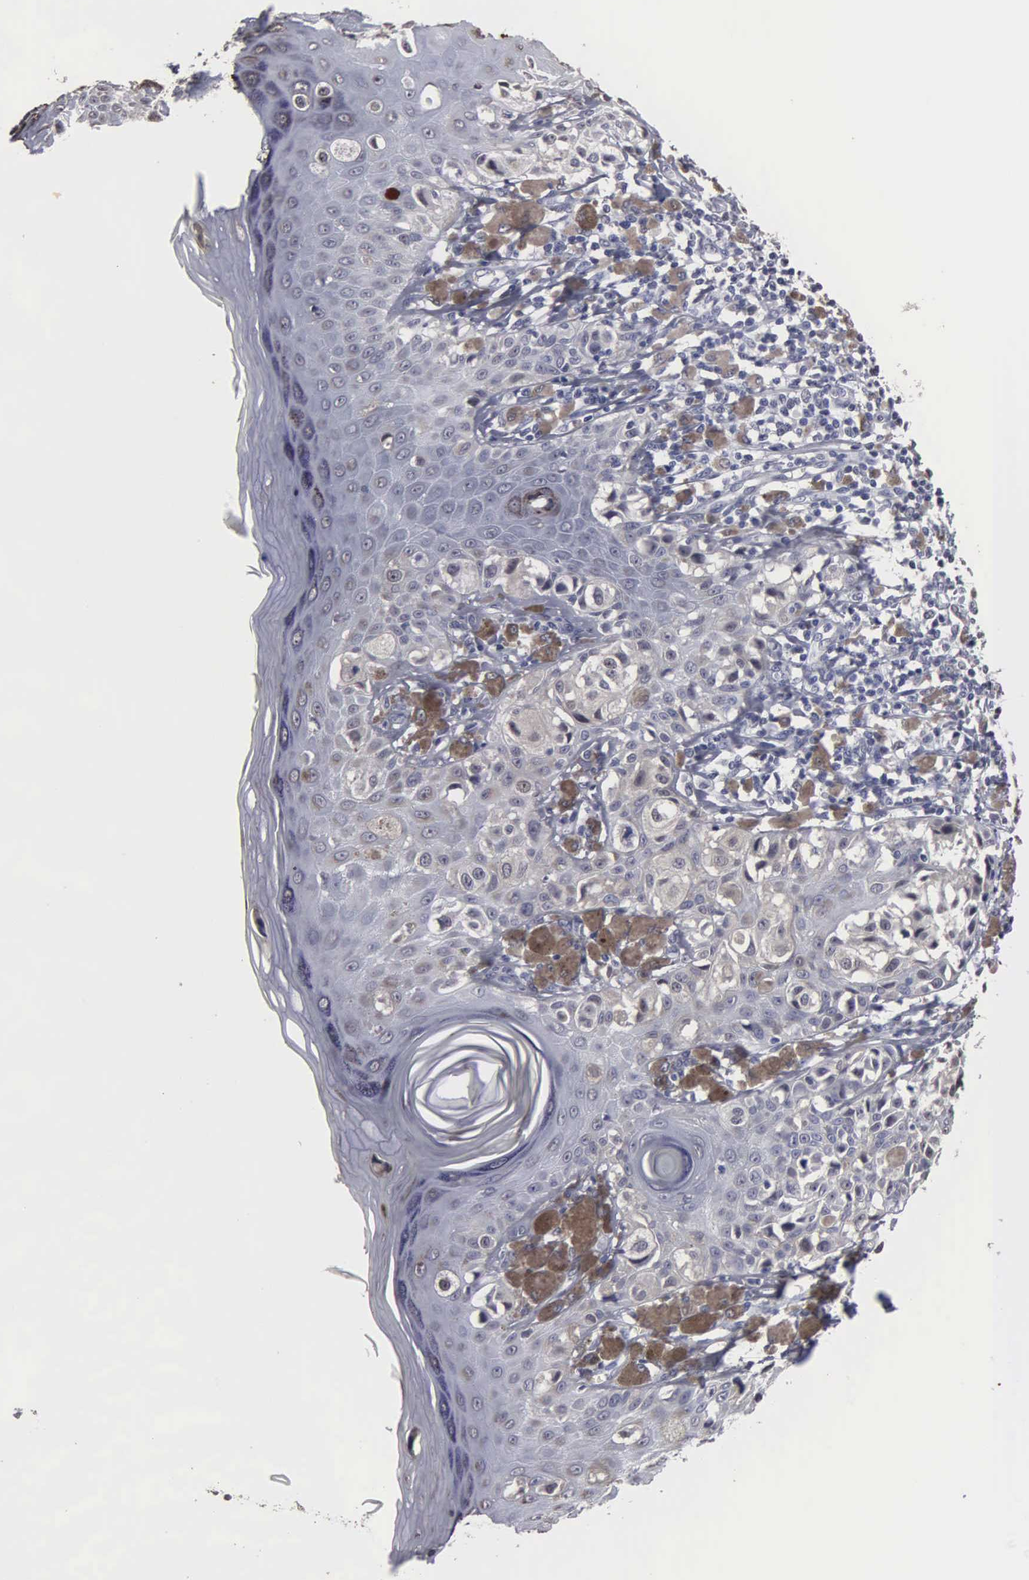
{"staining": {"intensity": "negative", "quantity": "none", "location": "none"}, "tissue": "melanoma", "cell_type": "Tumor cells", "image_type": "cancer", "snomed": [{"axis": "morphology", "description": "Malignant melanoma, NOS"}, {"axis": "topography", "description": "Skin"}], "caption": "Photomicrograph shows no significant protein staining in tumor cells of melanoma.", "gene": "UPB1", "patient": {"sex": "female", "age": 55}}